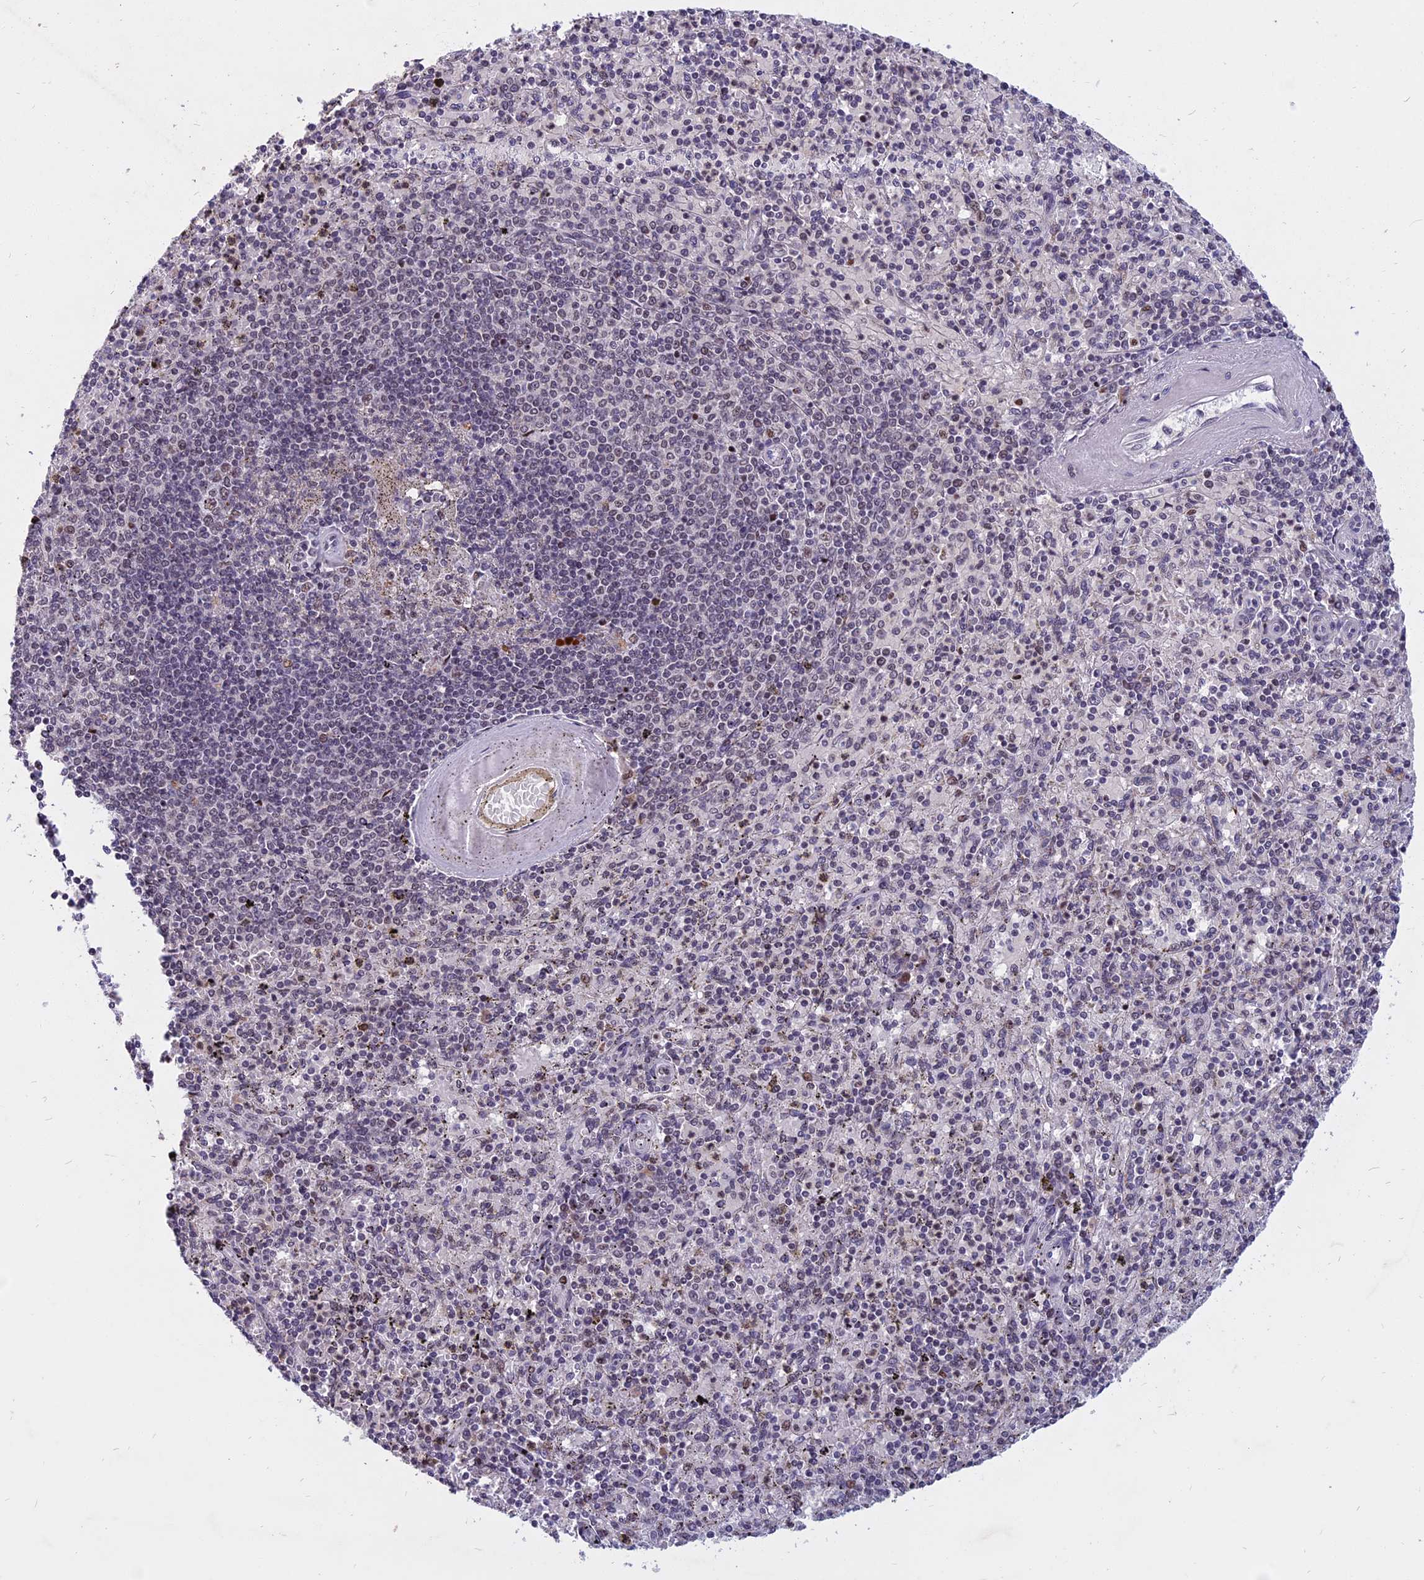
{"staining": {"intensity": "moderate", "quantity": "<25%", "location": "nuclear"}, "tissue": "spleen", "cell_type": "Cells in red pulp", "image_type": "normal", "snomed": [{"axis": "morphology", "description": "Normal tissue, NOS"}, {"axis": "topography", "description": "Spleen"}], "caption": "Protein expression analysis of normal human spleen reveals moderate nuclear positivity in approximately <25% of cells in red pulp. The protein of interest is shown in brown color, while the nuclei are stained blue.", "gene": "CDC7", "patient": {"sex": "male", "age": 82}}